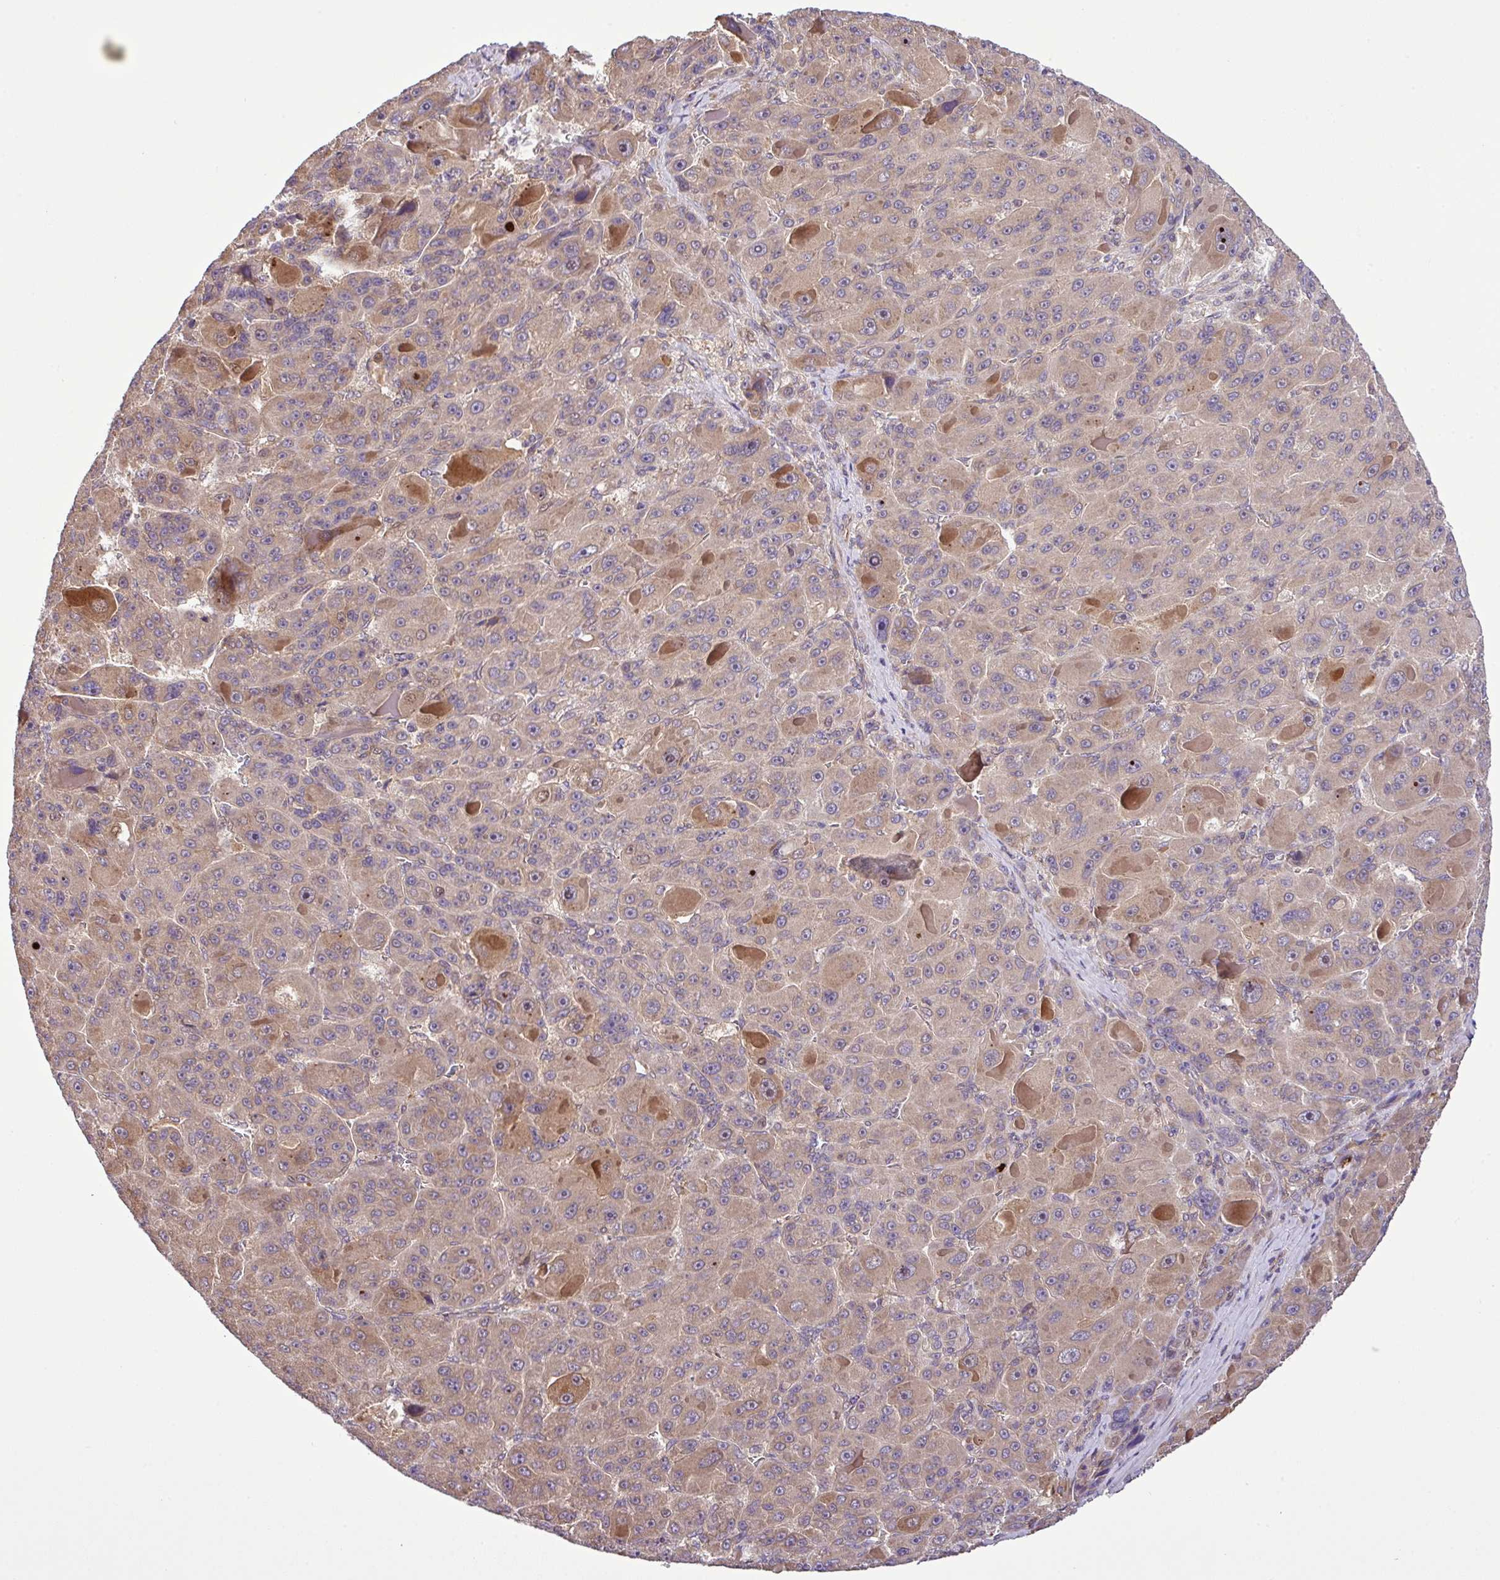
{"staining": {"intensity": "moderate", "quantity": "25%-75%", "location": "cytoplasmic/membranous"}, "tissue": "liver cancer", "cell_type": "Tumor cells", "image_type": "cancer", "snomed": [{"axis": "morphology", "description": "Carcinoma, Hepatocellular, NOS"}, {"axis": "topography", "description": "Liver"}], "caption": "The image reveals immunohistochemical staining of liver cancer (hepatocellular carcinoma). There is moderate cytoplasmic/membranous expression is appreciated in approximately 25%-75% of tumor cells.", "gene": "DLGAP4", "patient": {"sex": "male", "age": 76}}